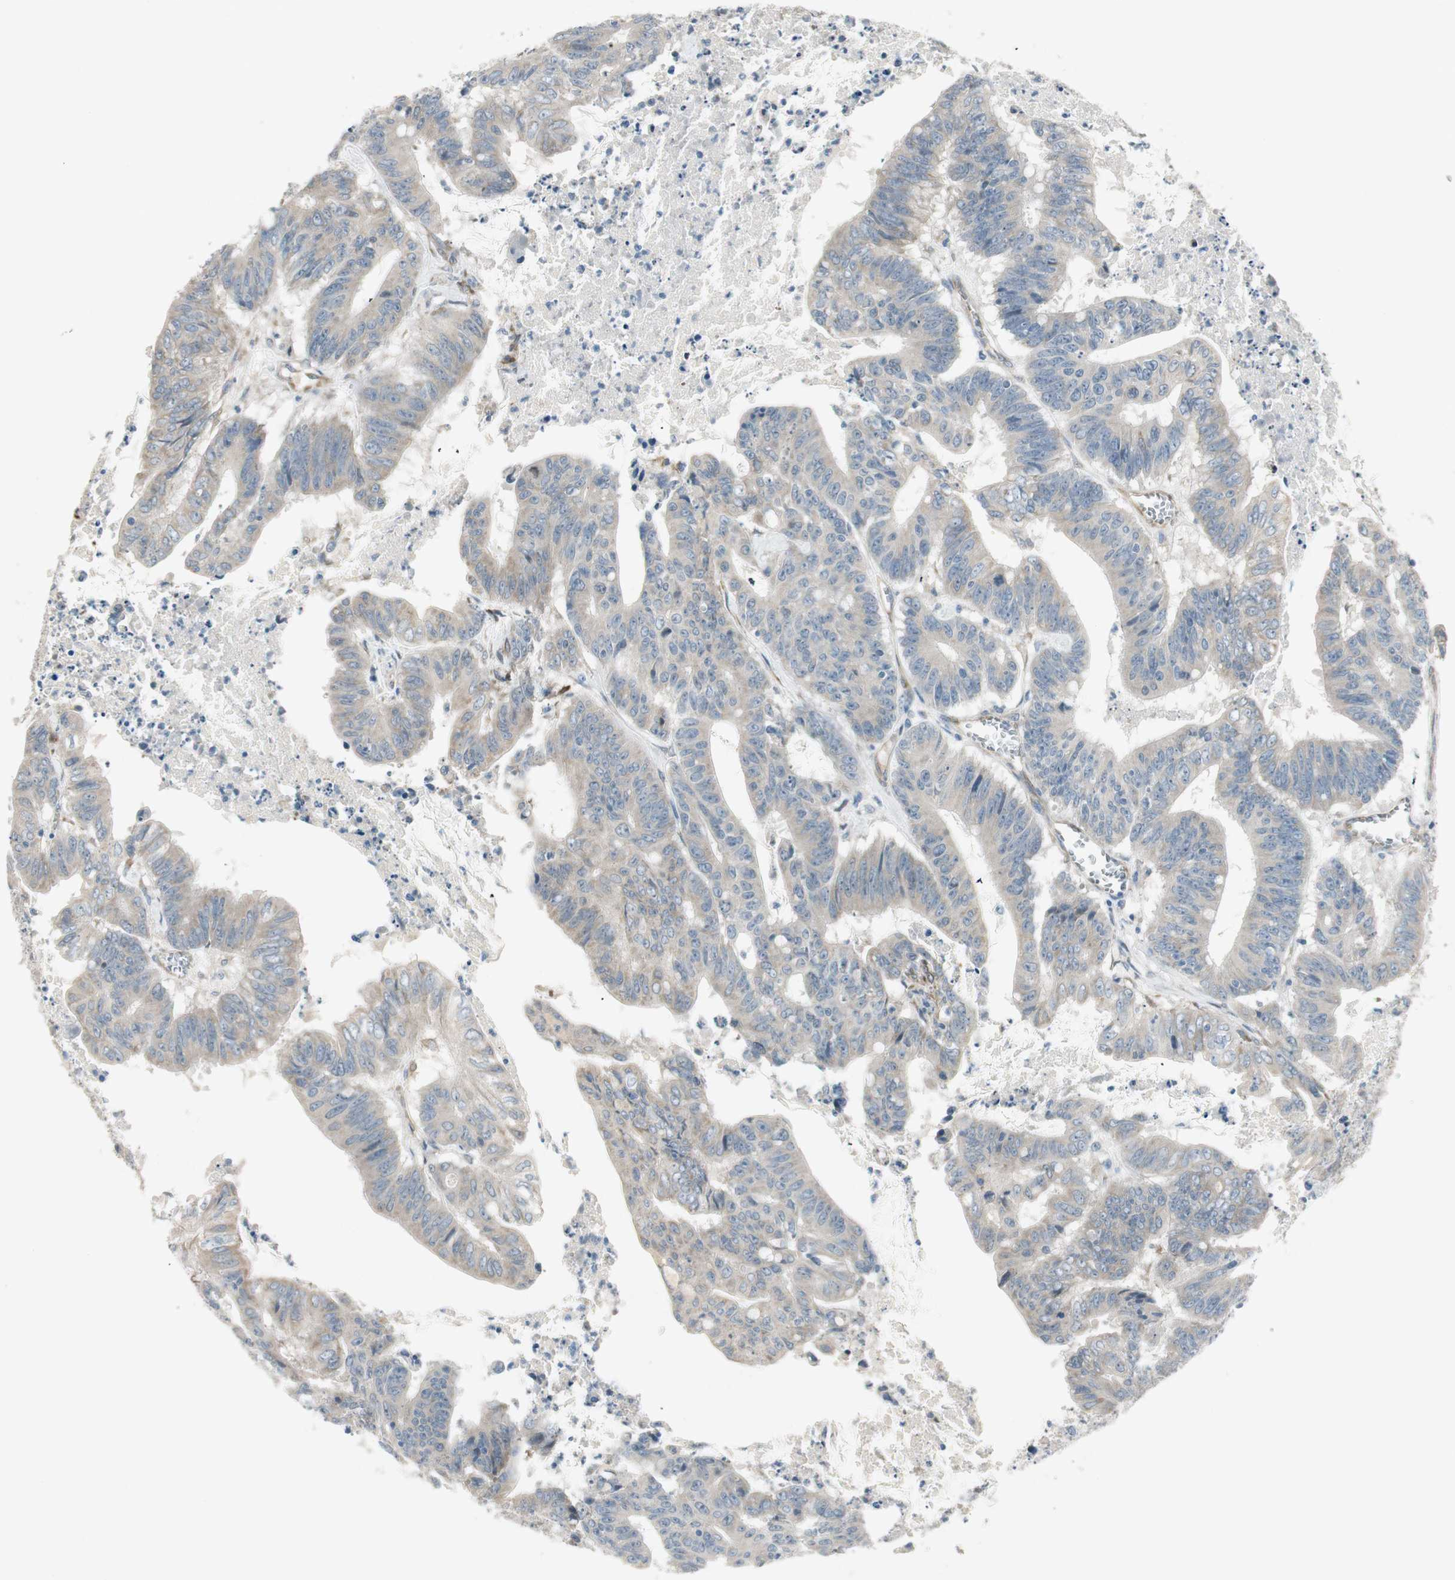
{"staining": {"intensity": "weak", "quantity": "<25%", "location": "cytoplasmic/membranous"}, "tissue": "colorectal cancer", "cell_type": "Tumor cells", "image_type": "cancer", "snomed": [{"axis": "morphology", "description": "Adenocarcinoma, NOS"}, {"axis": "topography", "description": "Colon"}], "caption": "Colorectal adenocarcinoma was stained to show a protein in brown. There is no significant staining in tumor cells. (DAB (3,3'-diaminobenzidine) IHC with hematoxylin counter stain).", "gene": "STON1-GTF2A1L", "patient": {"sex": "male", "age": 45}}